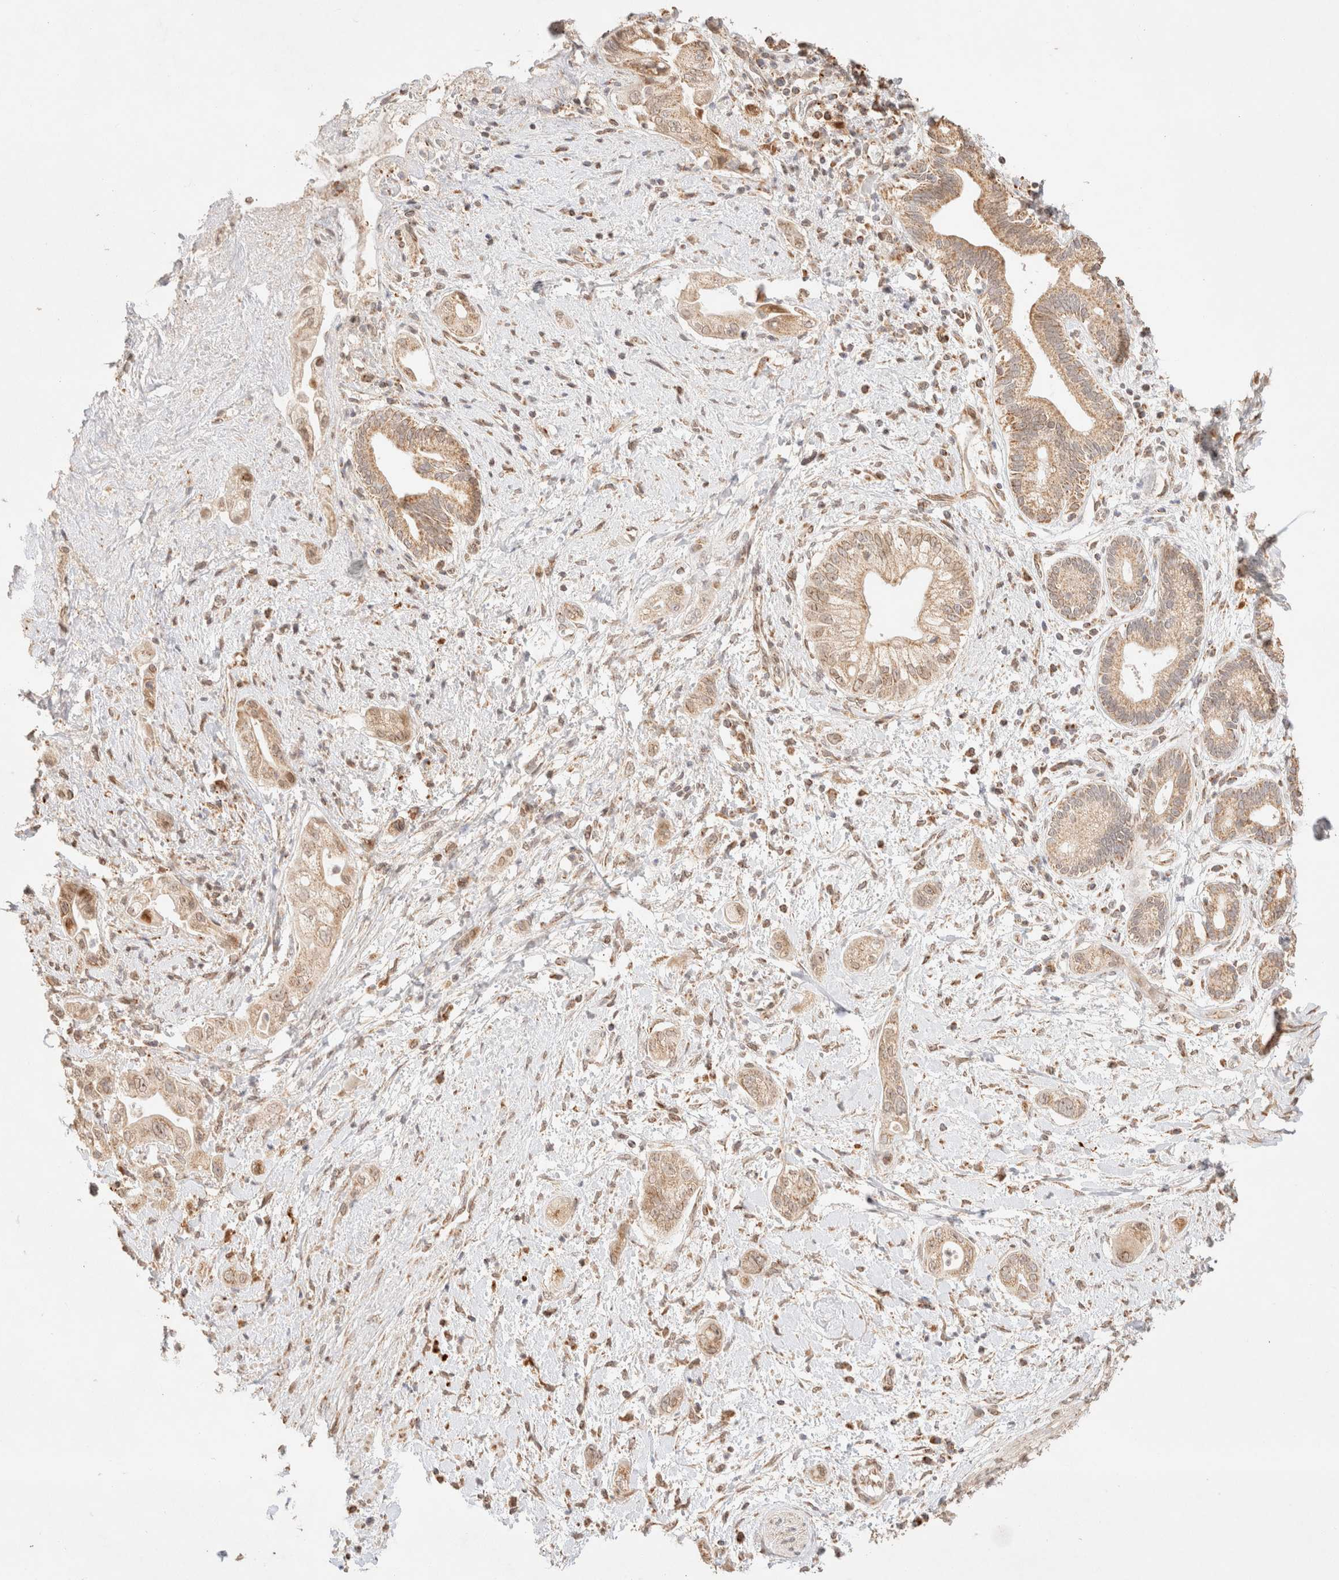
{"staining": {"intensity": "weak", "quantity": ">75%", "location": "cytoplasmic/membranous"}, "tissue": "pancreatic cancer", "cell_type": "Tumor cells", "image_type": "cancer", "snomed": [{"axis": "morphology", "description": "Adenocarcinoma, NOS"}, {"axis": "topography", "description": "Pancreas"}], "caption": "Tumor cells exhibit low levels of weak cytoplasmic/membranous staining in approximately >75% of cells in human pancreatic cancer (adenocarcinoma).", "gene": "TACO1", "patient": {"sex": "male", "age": 58}}